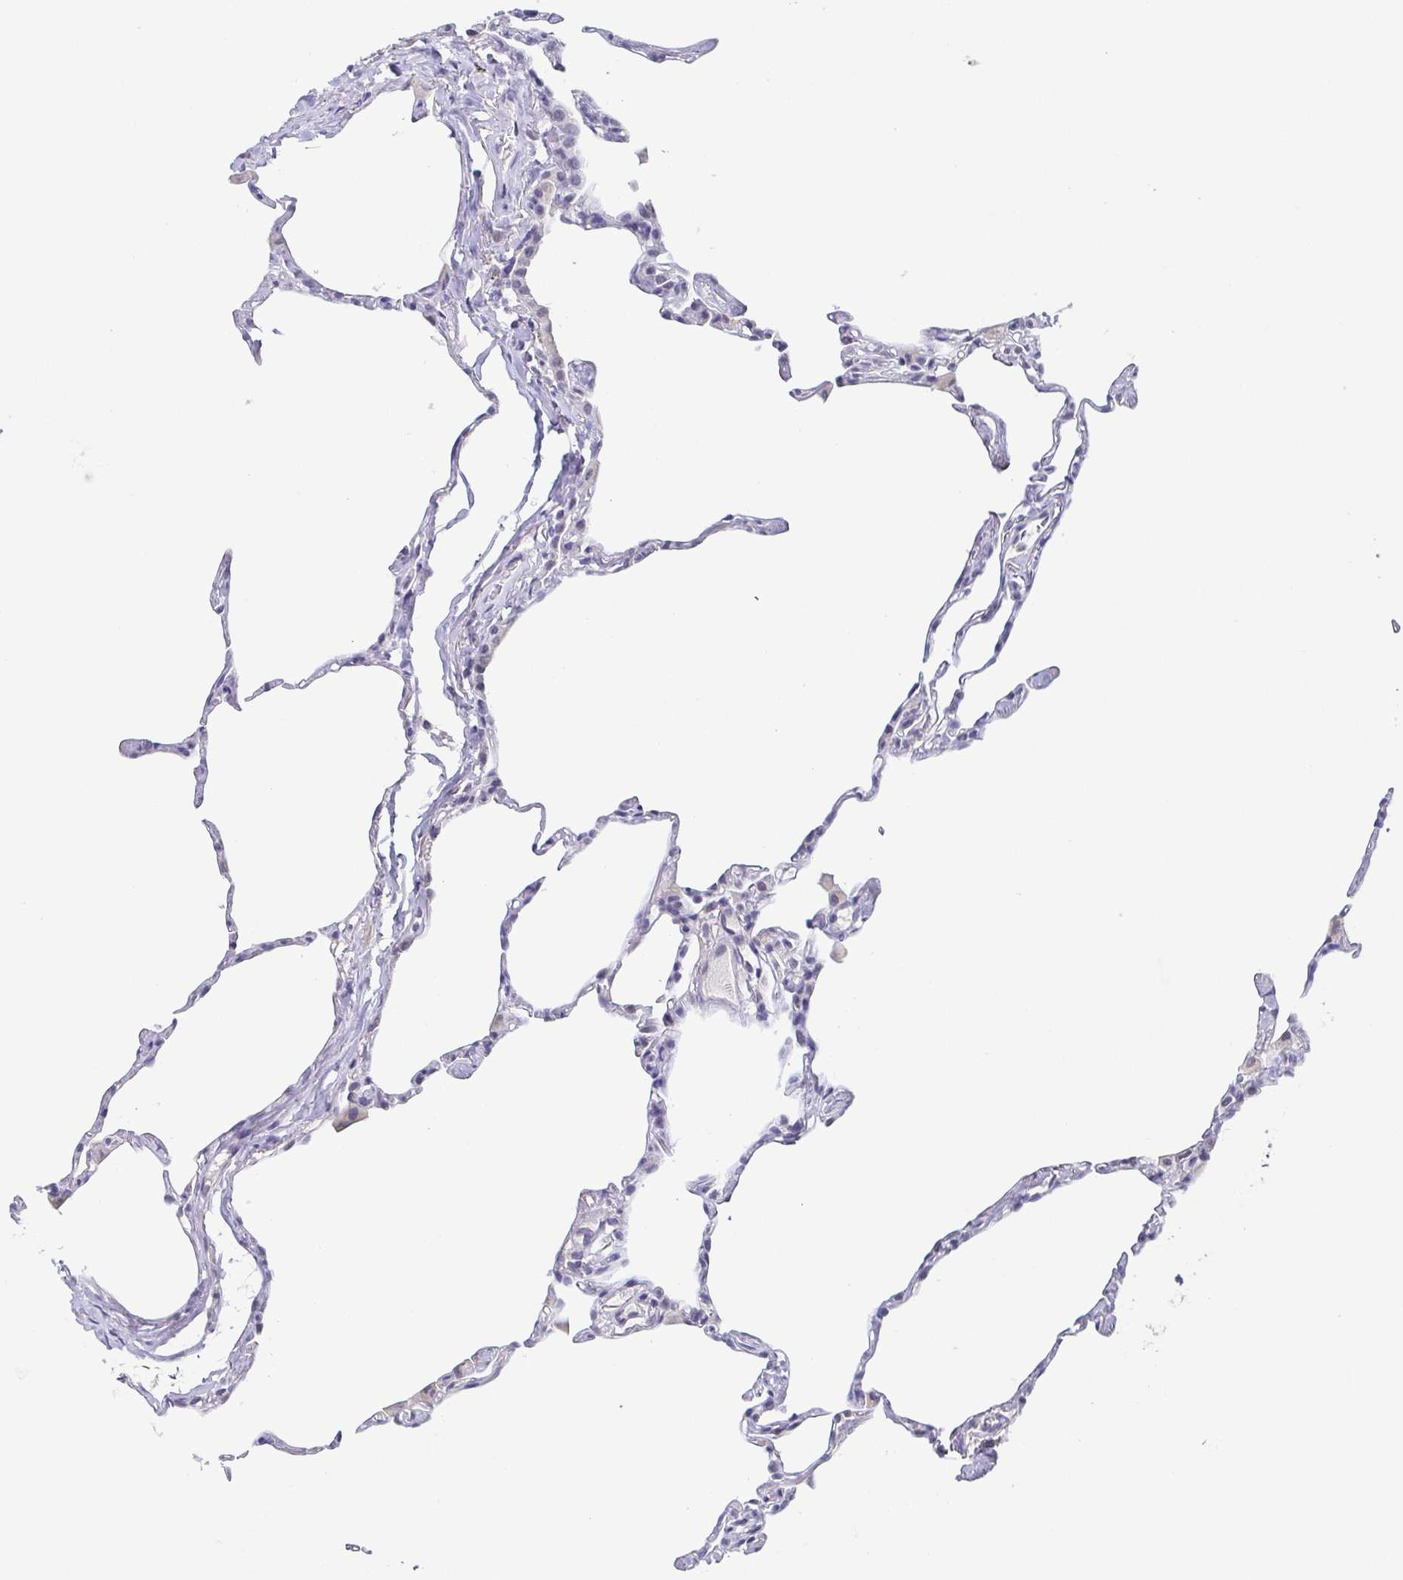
{"staining": {"intensity": "negative", "quantity": "none", "location": "none"}, "tissue": "lung", "cell_type": "Alveolar cells", "image_type": "normal", "snomed": [{"axis": "morphology", "description": "Normal tissue, NOS"}, {"axis": "topography", "description": "Lung"}], "caption": "Alveolar cells are negative for protein expression in normal human lung. (DAB (3,3'-diaminobenzidine) immunohistochemistry with hematoxylin counter stain).", "gene": "NEFH", "patient": {"sex": "male", "age": 65}}